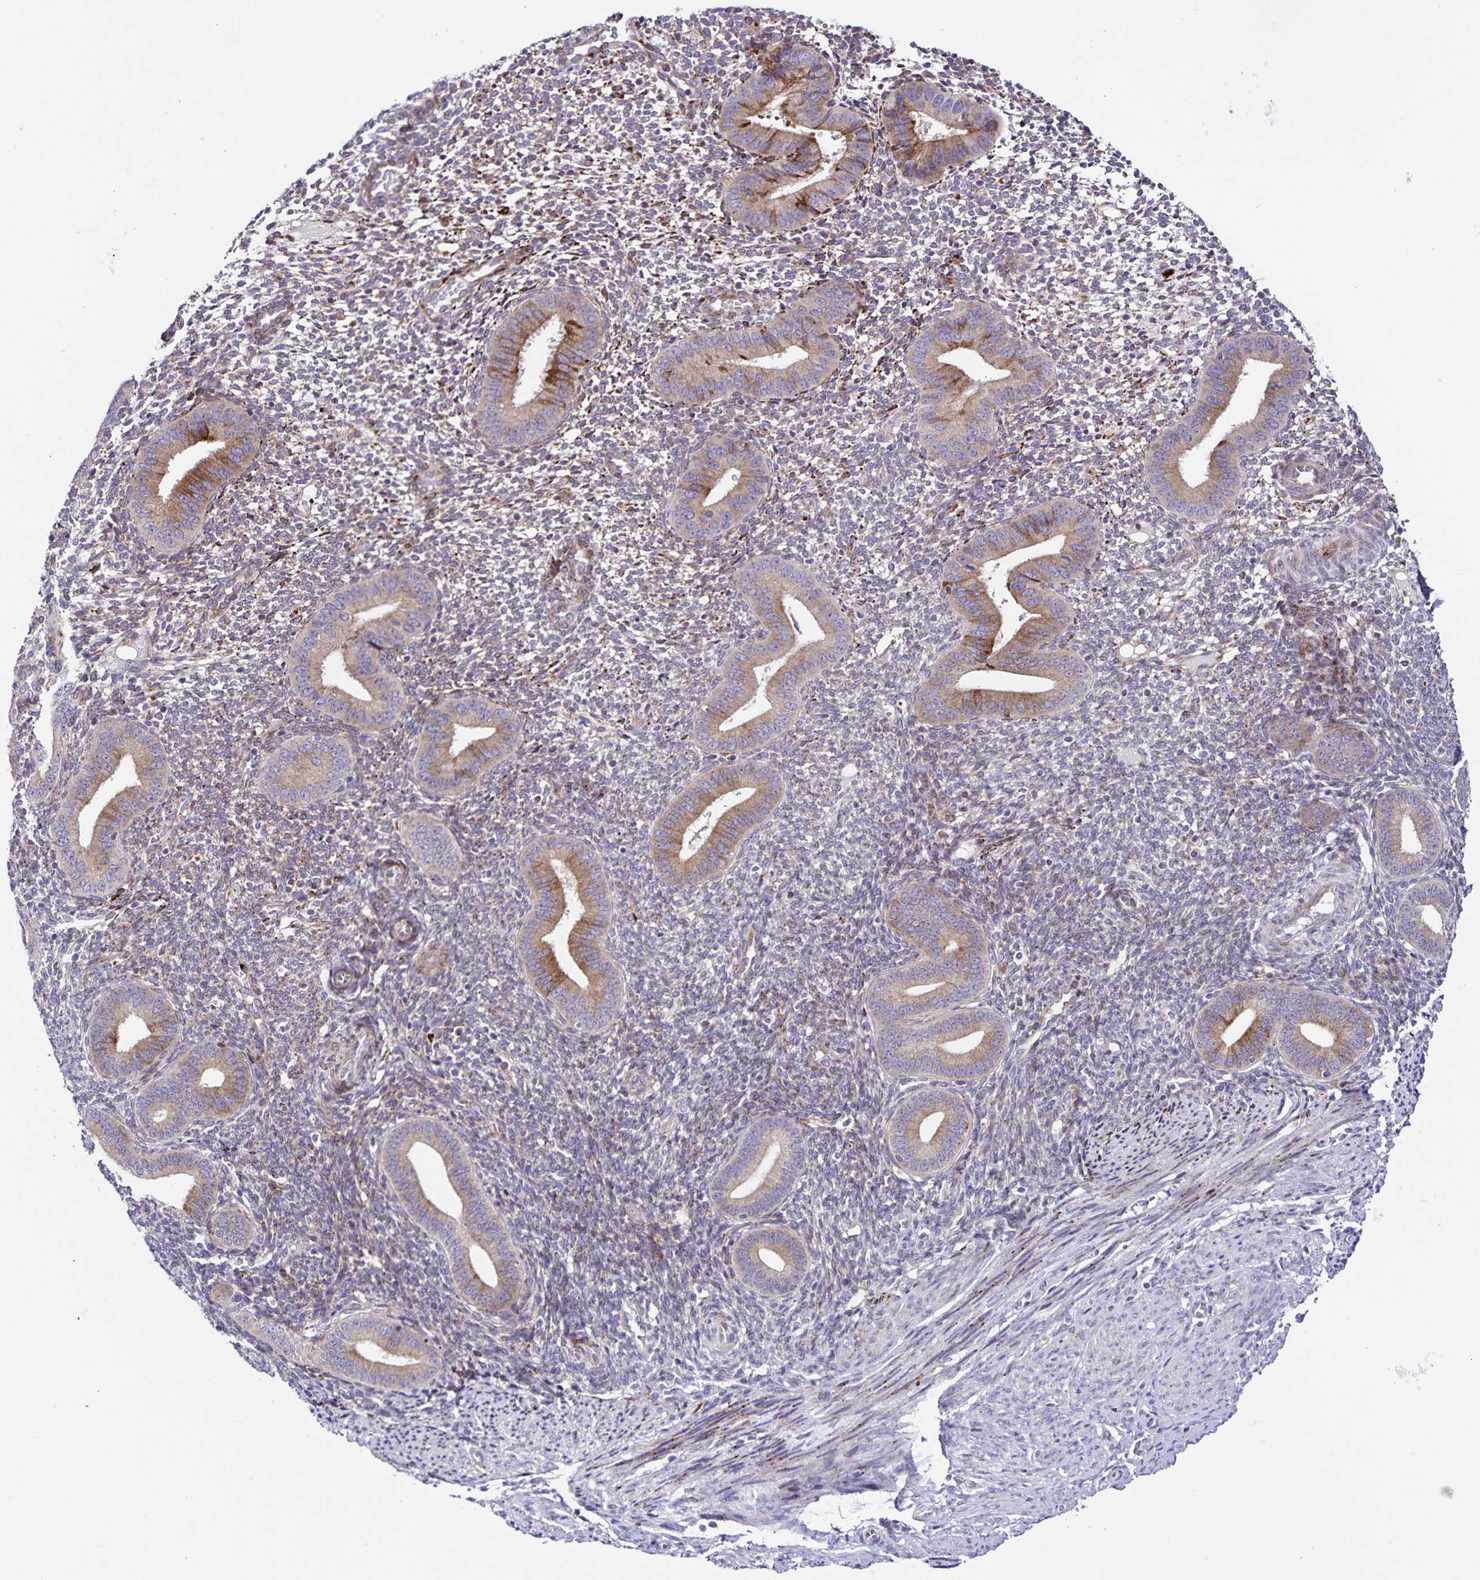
{"staining": {"intensity": "weak", "quantity": "25%-75%", "location": "cytoplasmic/membranous"}, "tissue": "endometrium", "cell_type": "Cells in endometrial stroma", "image_type": "normal", "snomed": [{"axis": "morphology", "description": "Normal tissue, NOS"}, {"axis": "topography", "description": "Endometrium"}], "caption": "Endometrium was stained to show a protein in brown. There is low levels of weak cytoplasmic/membranous expression in approximately 25%-75% of cells in endometrial stroma. (Stains: DAB in brown, nuclei in blue, Microscopy: brightfield microscopy at high magnification).", "gene": "OSBPL5", "patient": {"sex": "female", "age": 40}}